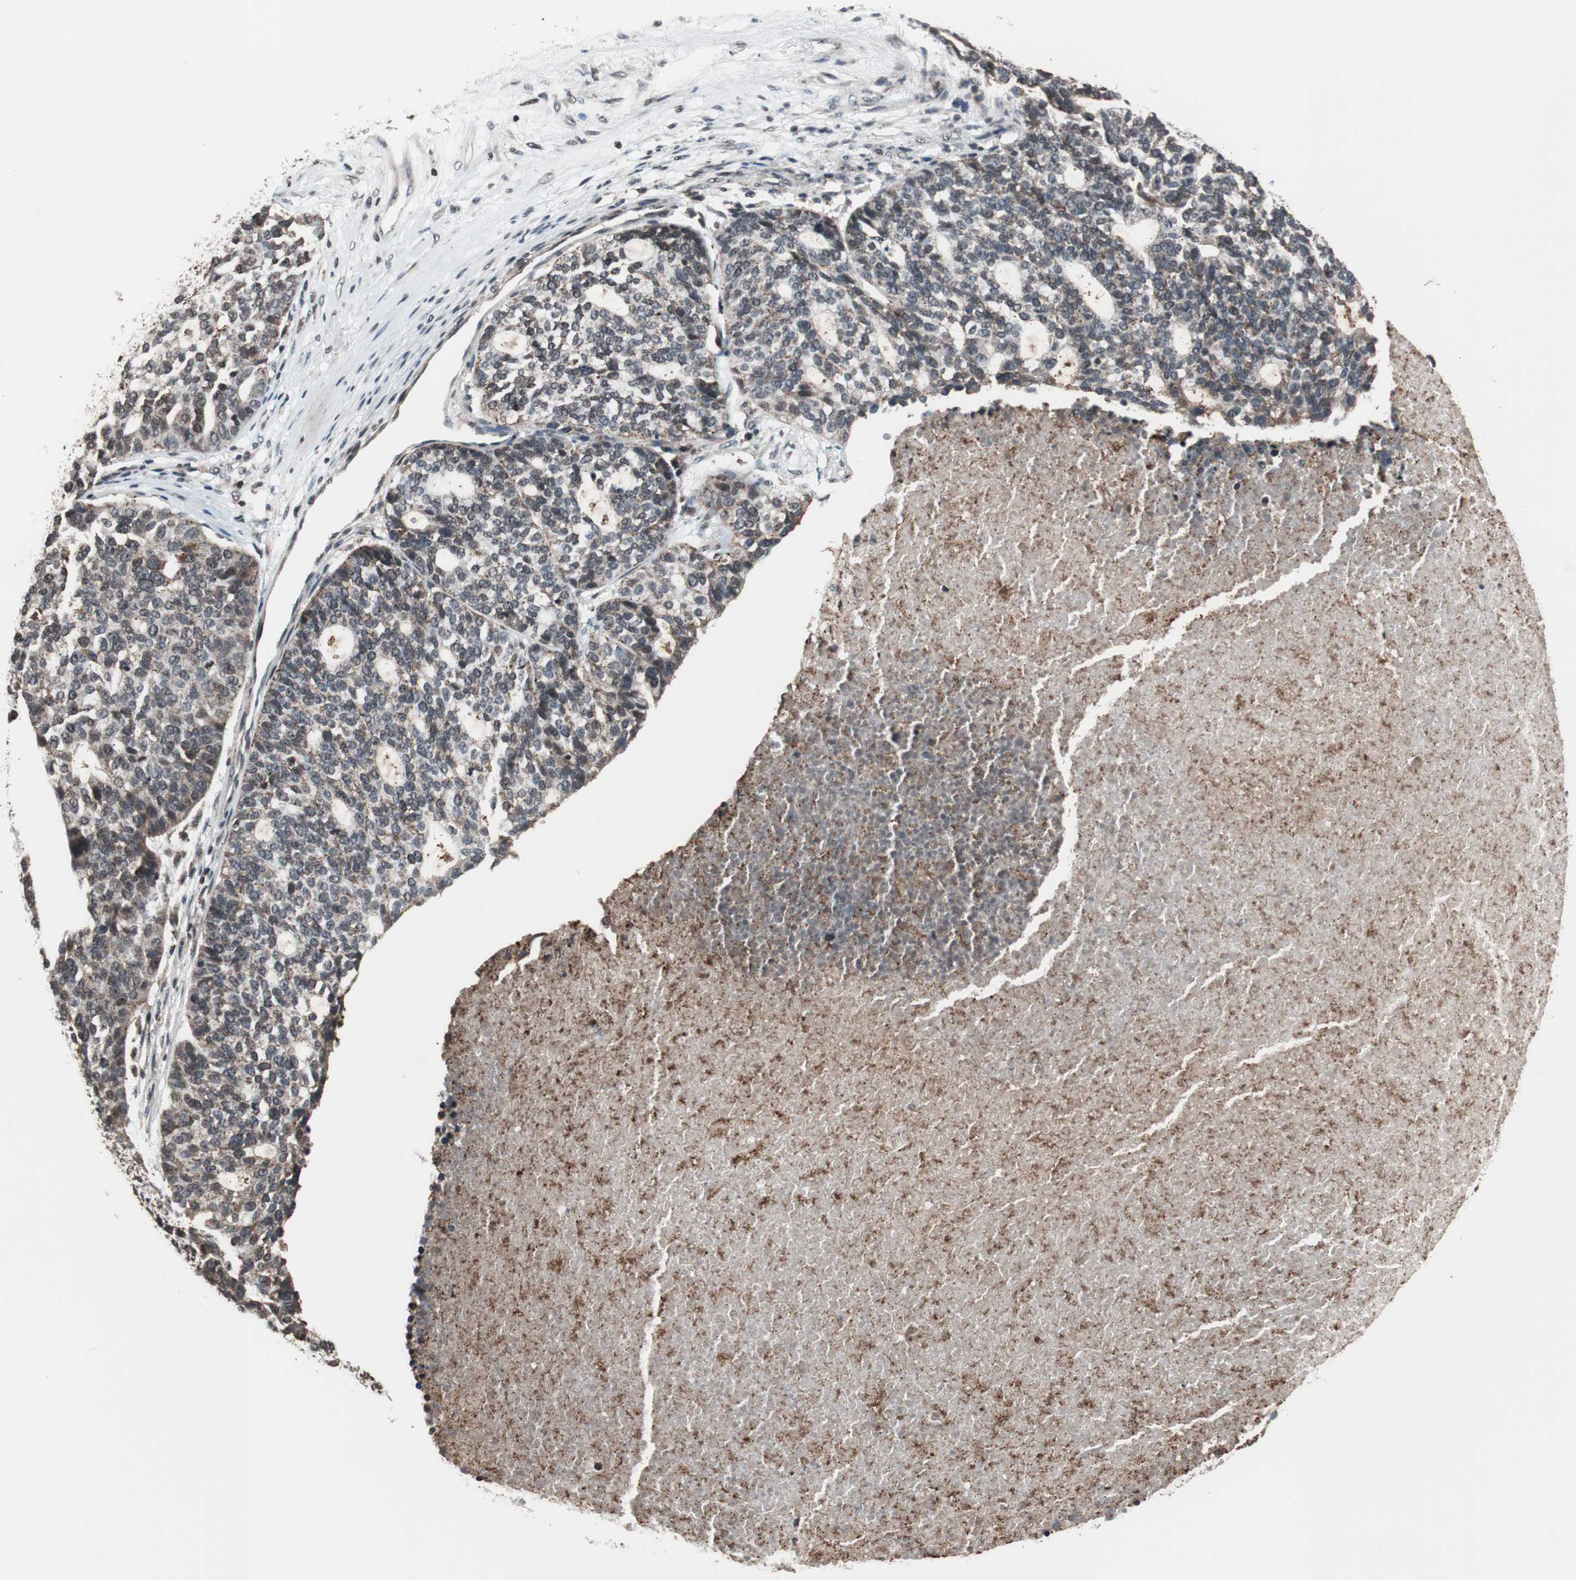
{"staining": {"intensity": "negative", "quantity": "none", "location": "none"}, "tissue": "ovarian cancer", "cell_type": "Tumor cells", "image_type": "cancer", "snomed": [{"axis": "morphology", "description": "Cystadenocarcinoma, serous, NOS"}, {"axis": "topography", "description": "Ovary"}], "caption": "Immunohistochemistry of ovarian serous cystadenocarcinoma shows no expression in tumor cells. Nuclei are stained in blue.", "gene": "RFC1", "patient": {"sex": "female", "age": 59}}